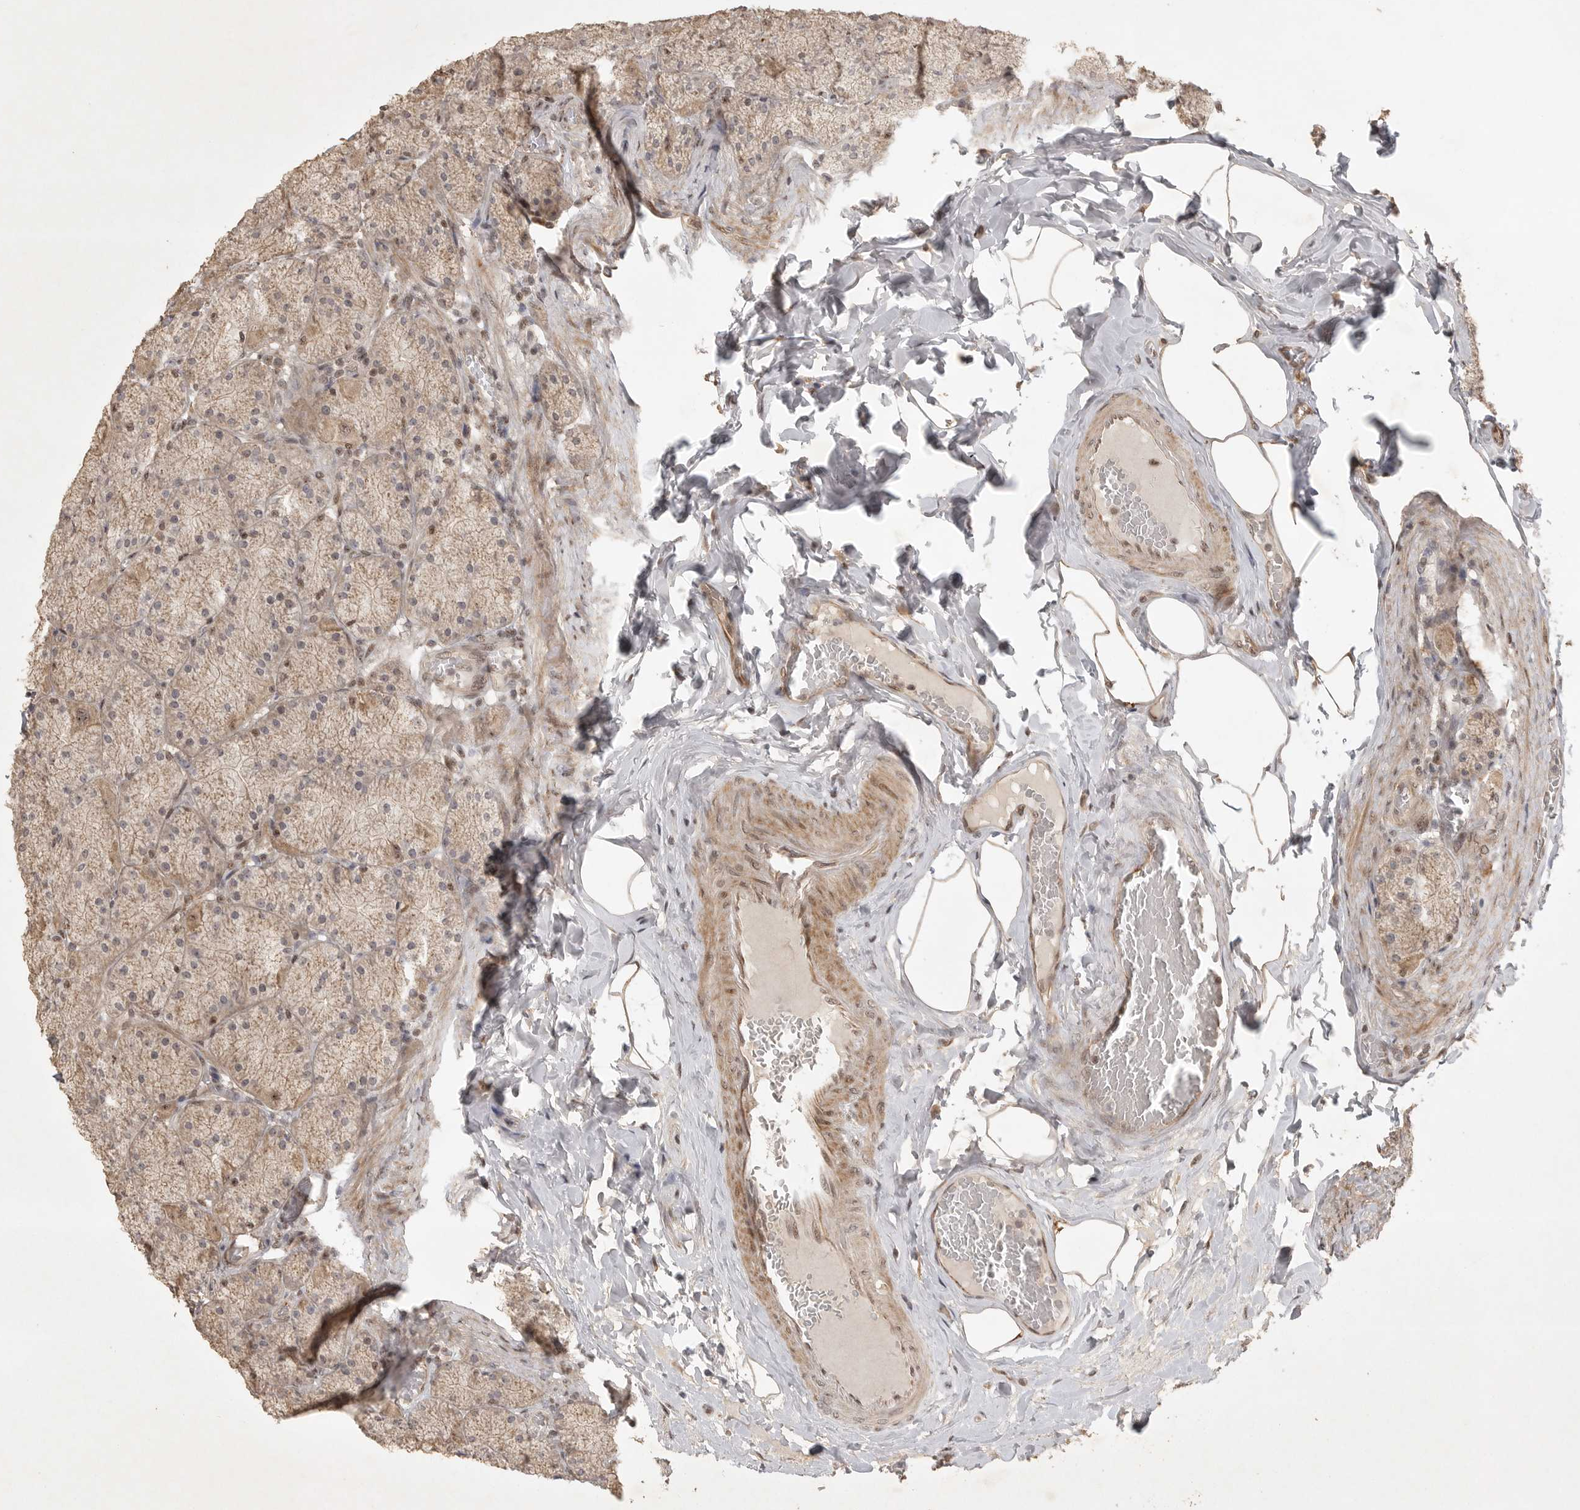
{"staining": {"intensity": "moderate", "quantity": ">75%", "location": "cytoplasmic/membranous,nuclear"}, "tissue": "stomach", "cell_type": "Glandular cells", "image_type": "normal", "snomed": [{"axis": "morphology", "description": "Normal tissue, NOS"}, {"axis": "topography", "description": "Stomach, upper"}], "caption": "The immunohistochemical stain highlights moderate cytoplasmic/membranous,nuclear staining in glandular cells of normal stomach.", "gene": "POMP", "patient": {"sex": "female", "age": 56}}